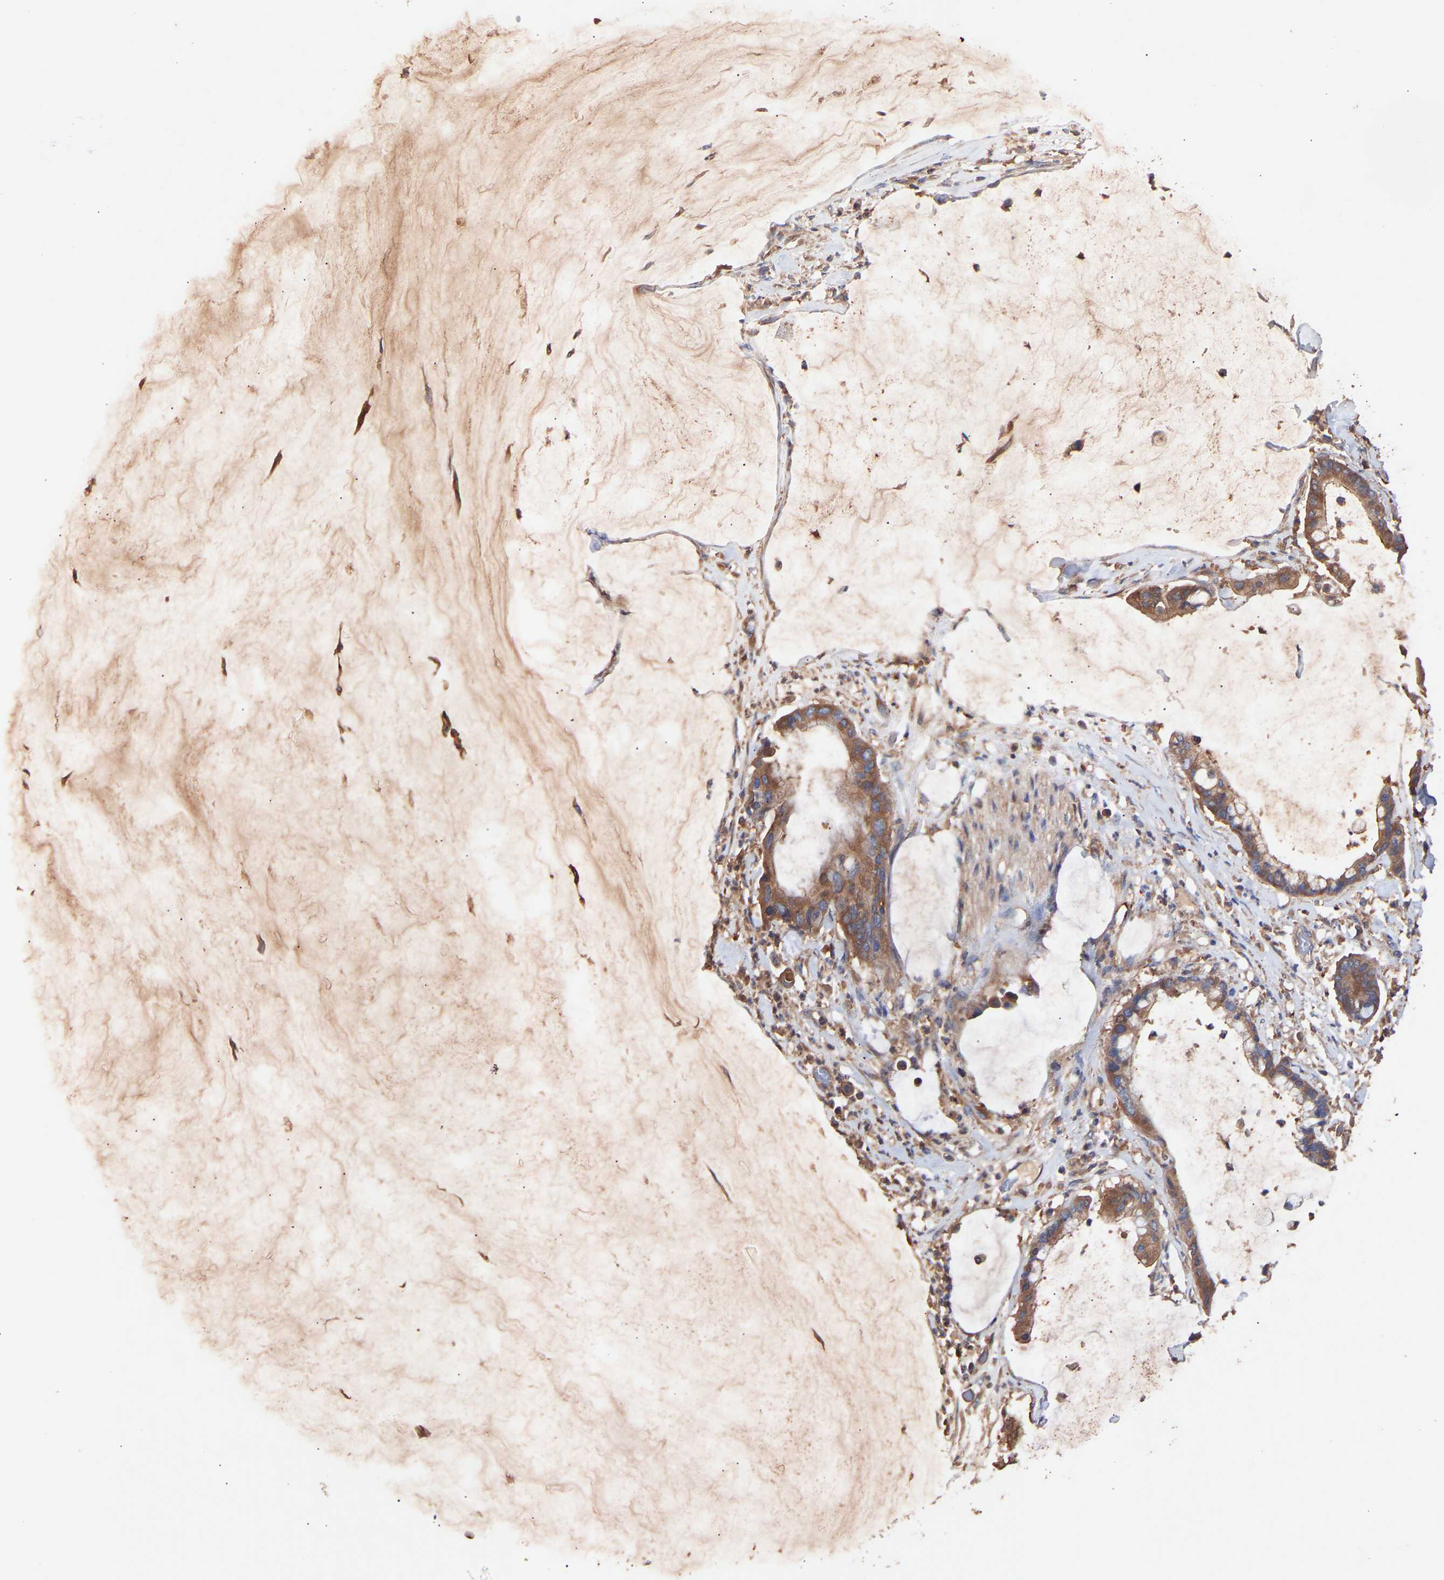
{"staining": {"intensity": "moderate", "quantity": ">75%", "location": "cytoplasmic/membranous"}, "tissue": "pancreatic cancer", "cell_type": "Tumor cells", "image_type": "cancer", "snomed": [{"axis": "morphology", "description": "Adenocarcinoma, NOS"}, {"axis": "topography", "description": "Pancreas"}], "caption": "Immunohistochemistry of human adenocarcinoma (pancreatic) reveals medium levels of moderate cytoplasmic/membranous expression in about >75% of tumor cells. (DAB (3,3'-diaminobenzidine) IHC, brown staining for protein, blue staining for nuclei).", "gene": "TMEM268", "patient": {"sex": "male", "age": 41}}